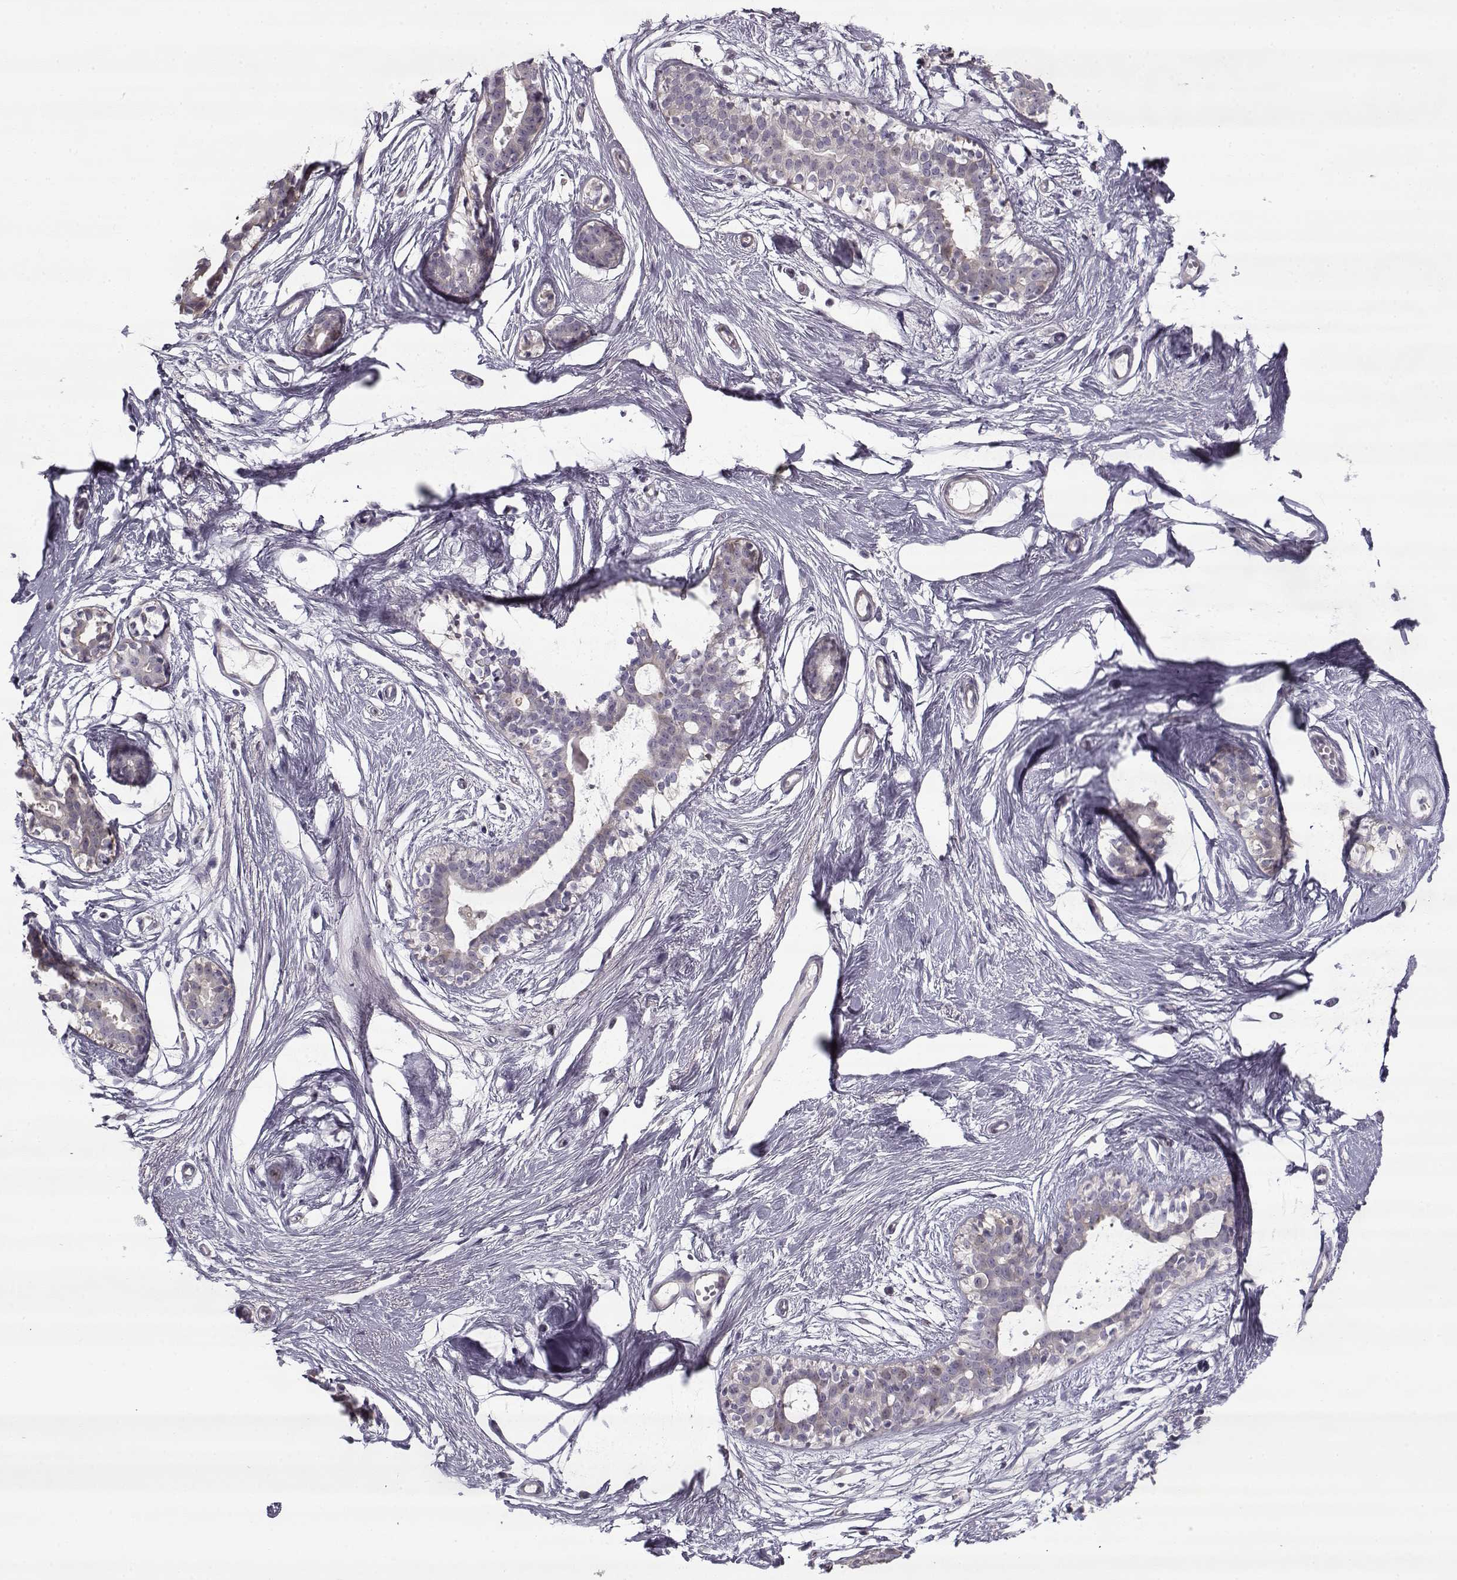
{"staining": {"intensity": "negative", "quantity": "none", "location": "none"}, "tissue": "breast", "cell_type": "Adipocytes", "image_type": "normal", "snomed": [{"axis": "morphology", "description": "Normal tissue, NOS"}, {"axis": "topography", "description": "Breast"}], "caption": "Immunohistochemistry micrograph of benign breast: breast stained with DAB displays no significant protein positivity in adipocytes.", "gene": "PNMT", "patient": {"sex": "female", "age": 49}}